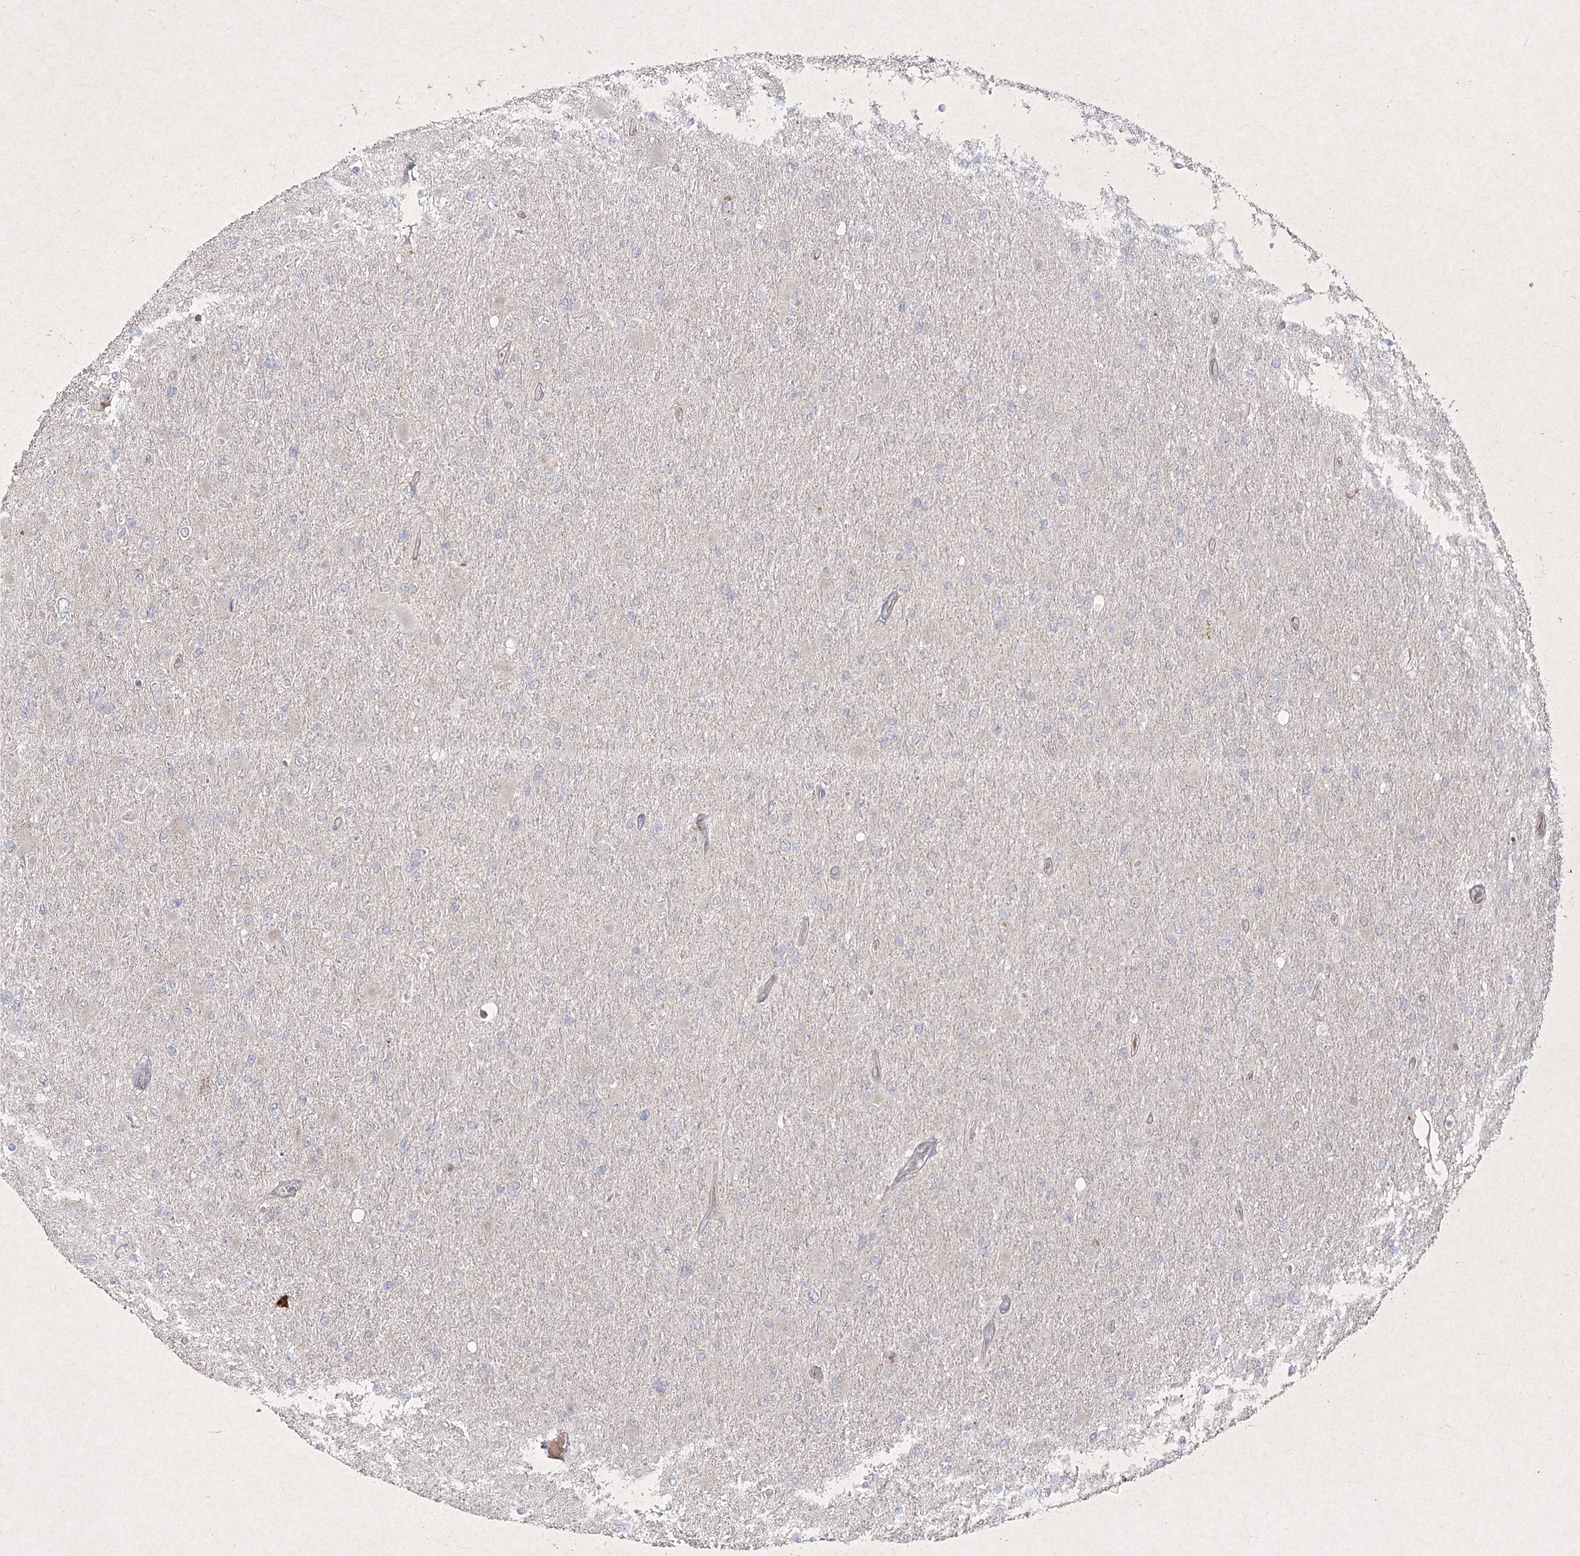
{"staining": {"intensity": "negative", "quantity": "none", "location": "none"}, "tissue": "glioma", "cell_type": "Tumor cells", "image_type": "cancer", "snomed": [{"axis": "morphology", "description": "Glioma, malignant, High grade"}, {"axis": "topography", "description": "Cerebral cortex"}], "caption": "High magnification brightfield microscopy of malignant high-grade glioma stained with DAB (brown) and counterstained with hematoxylin (blue): tumor cells show no significant expression.", "gene": "CIB2", "patient": {"sex": "female", "age": 36}}